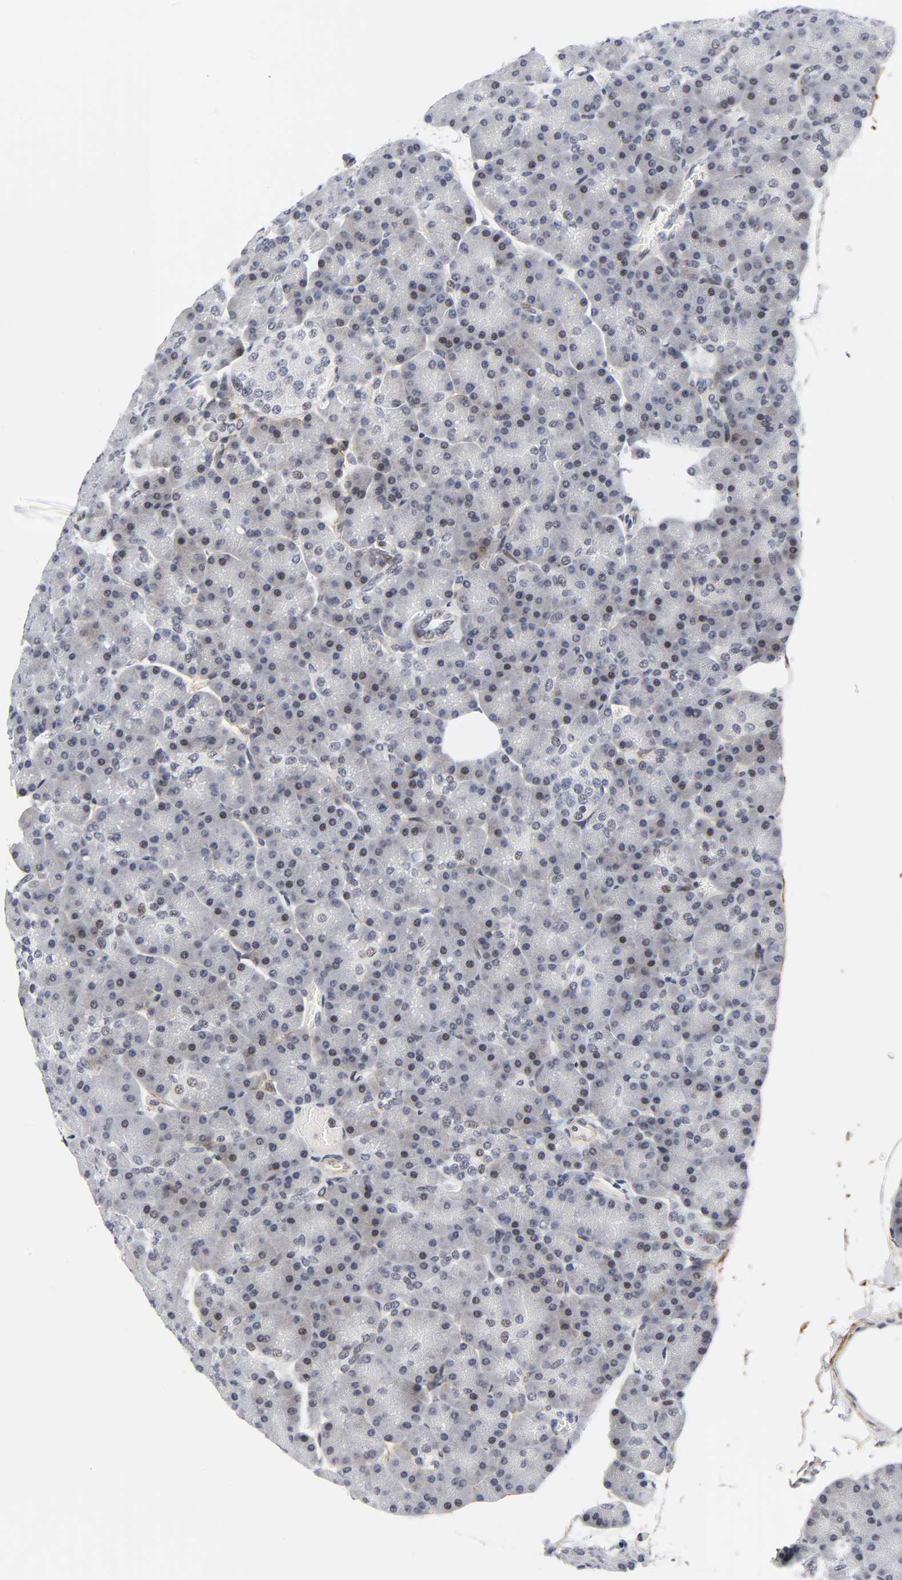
{"staining": {"intensity": "weak", "quantity": ">75%", "location": "nuclear"}, "tissue": "pancreas", "cell_type": "Exocrine glandular cells", "image_type": "normal", "snomed": [{"axis": "morphology", "description": "Normal tissue, NOS"}, {"axis": "topography", "description": "Pancreas"}], "caption": "Brown immunohistochemical staining in normal pancreas shows weak nuclear staining in about >75% of exocrine glandular cells.", "gene": "DIDO1", "patient": {"sex": "female", "age": 43}}